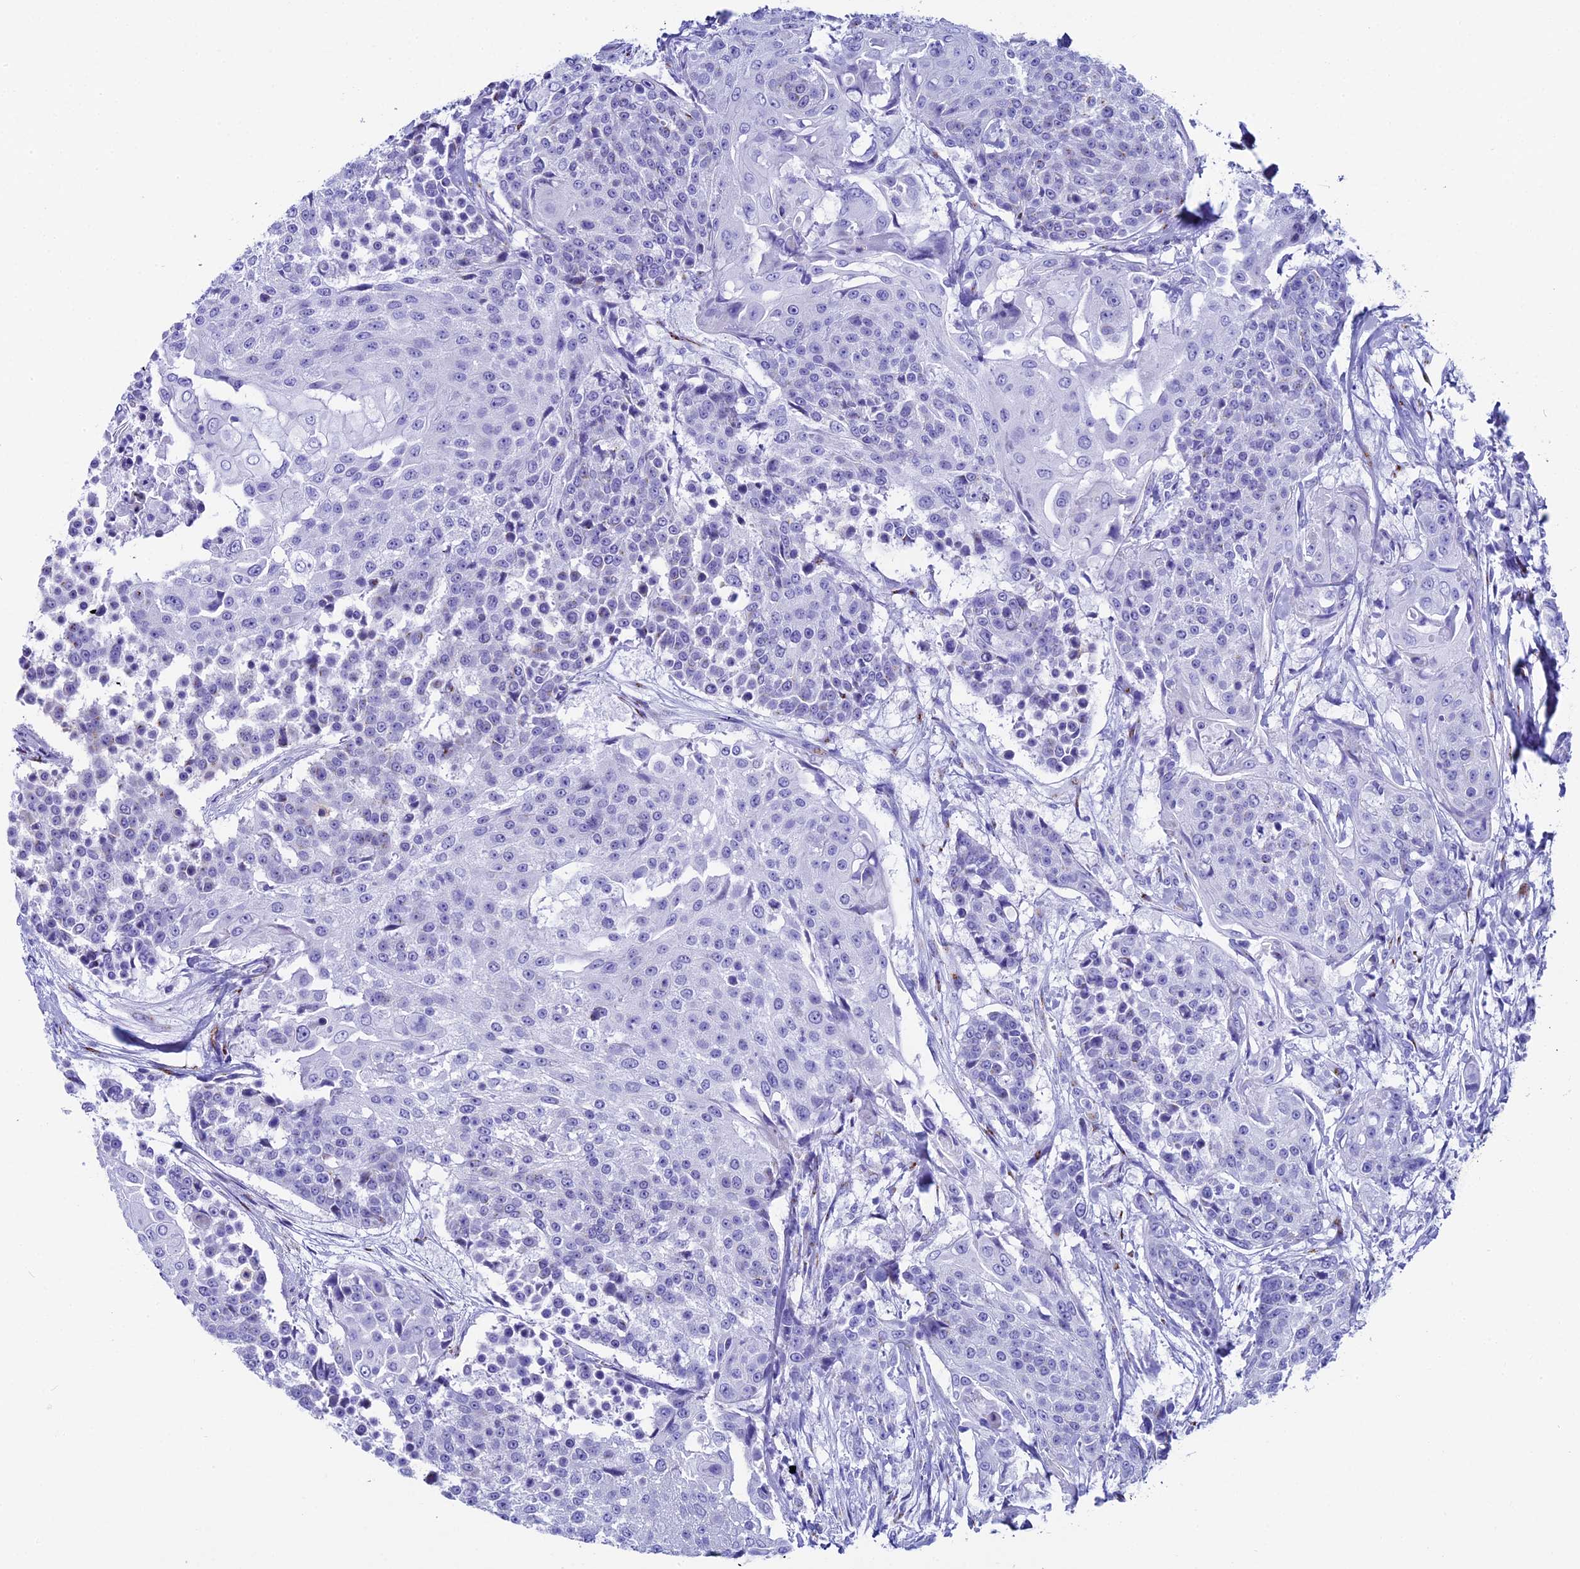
{"staining": {"intensity": "negative", "quantity": "none", "location": "none"}, "tissue": "urothelial cancer", "cell_type": "Tumor cells", "image_type": "cancer", "snomed": [{"axis": "morphology", "description": "Urothelial carcinoma, High grade"}, {"axis": "topography", "description": "Urinary bladder"}], "caption": "Immunohistochemistry histopathology image of neoplastic tissue: human urothelial cancer stained with DAB reveals no significant protein expression in tumor cells.", "gene": "AP3B2", "patient": {"sex": "female", "age": 63}}